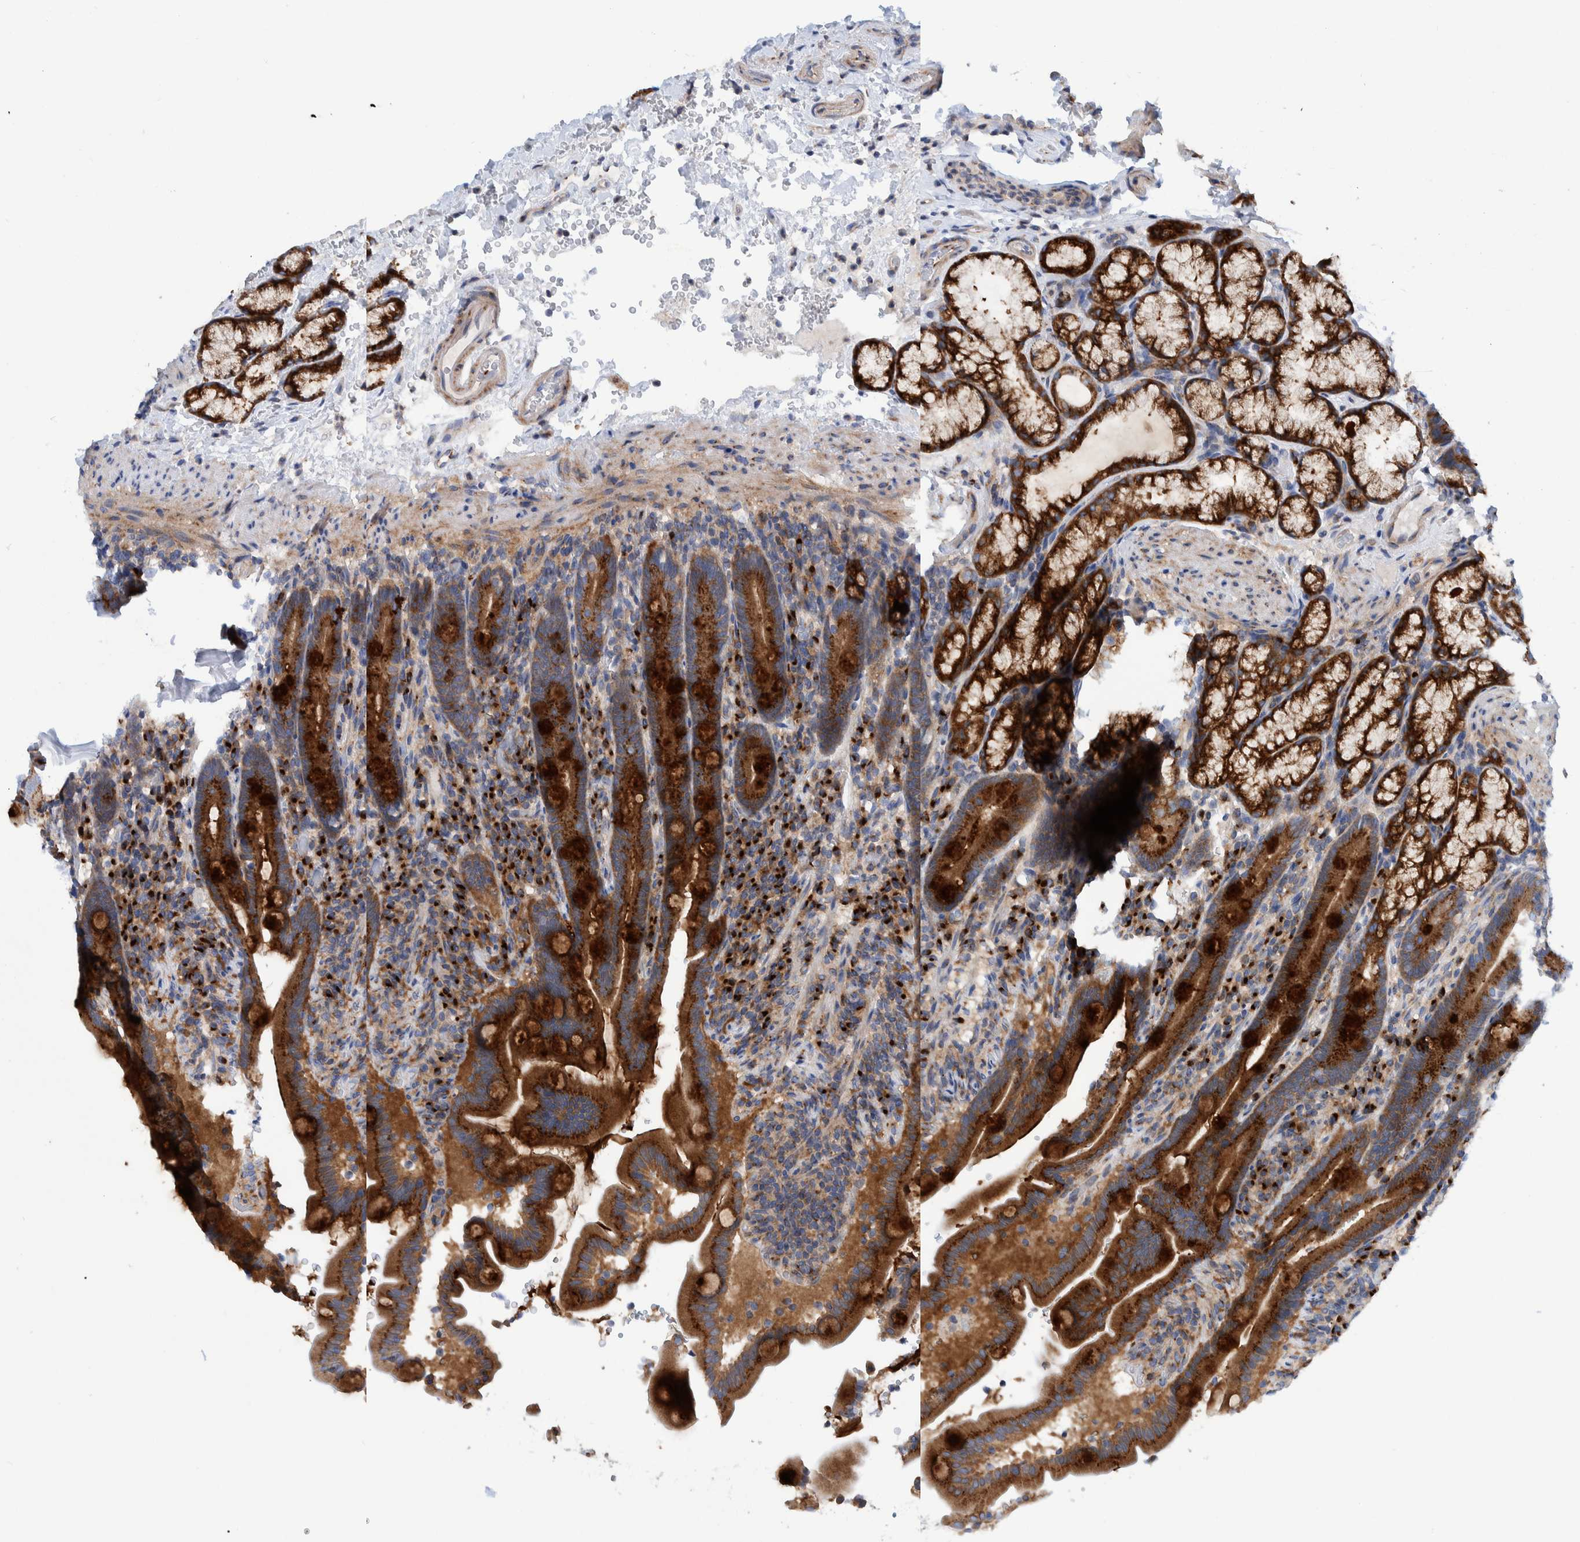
{"staining": {"intensity": "strong", "quantity": ">75%", "location": "cytoplasmic/membranous"}, "tissue": "duodenum", "cell_type": "Glandular cells", "image_type": "normal", "snomed": [{"axis": "morphology", "description": "Normal tissue, NOS"}, {"axis": "topography", "description": "Duodenum"}], "caption": "Immunohistochemistry staining of unremarkable duodenum, which shows high levels of strong cytoplasmic/membranous staining in approximately >75% of glandular cells indicating strong cytoplasmic/membranous protein positivity. The staining was performed using DAB (3,3'-diaminobenzidine) (brown) for protein detection and nuclei were counterstained in hematoxylin (blue).", "gene": "TRIM58", "patient": {"sex": "male", "age": 54}}